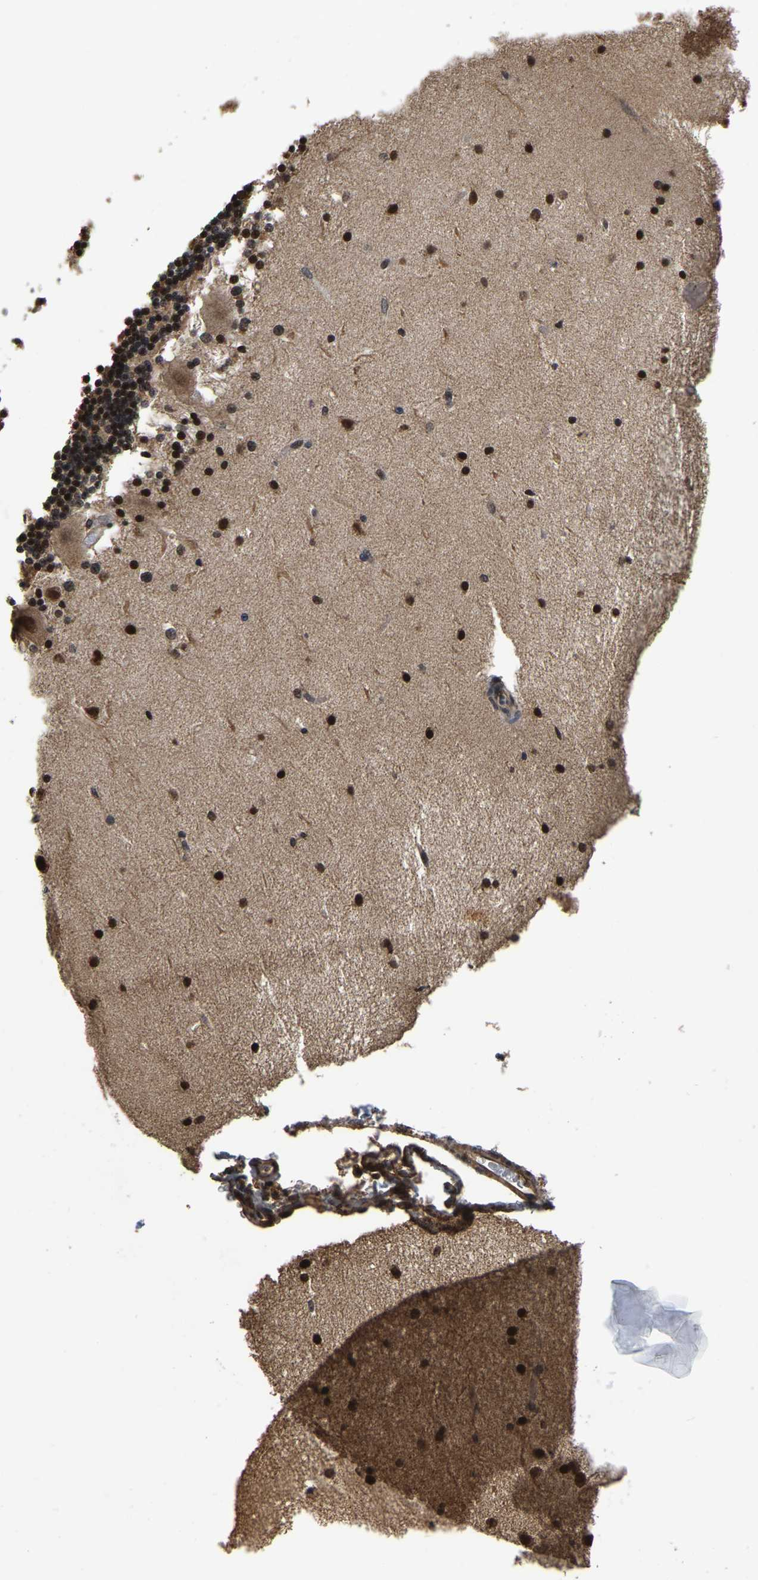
{"staining": {"intensity": "strong", "quantity": "25%-75%", "location": "nuclear"}, "tissue": "cerebellum", "cell_type": "Cells in granular layer", "image_type": "normal", "snomed": [{"axis": "morphology", "description": "Normal tissue, NOS"}, {"axis": "topography", "description": "Cerebellum"}], "caption": "High-magnification brightfield microscopy of benign cerebellum stained with DAB (brown) and counterstained with hematoxylin (blue). cells in granular layer exhibit strong nuclear expression is identified in about25%-75% of cells.", "gene": "CIAO1", "patient": {"sex": "female", "age": 54}}